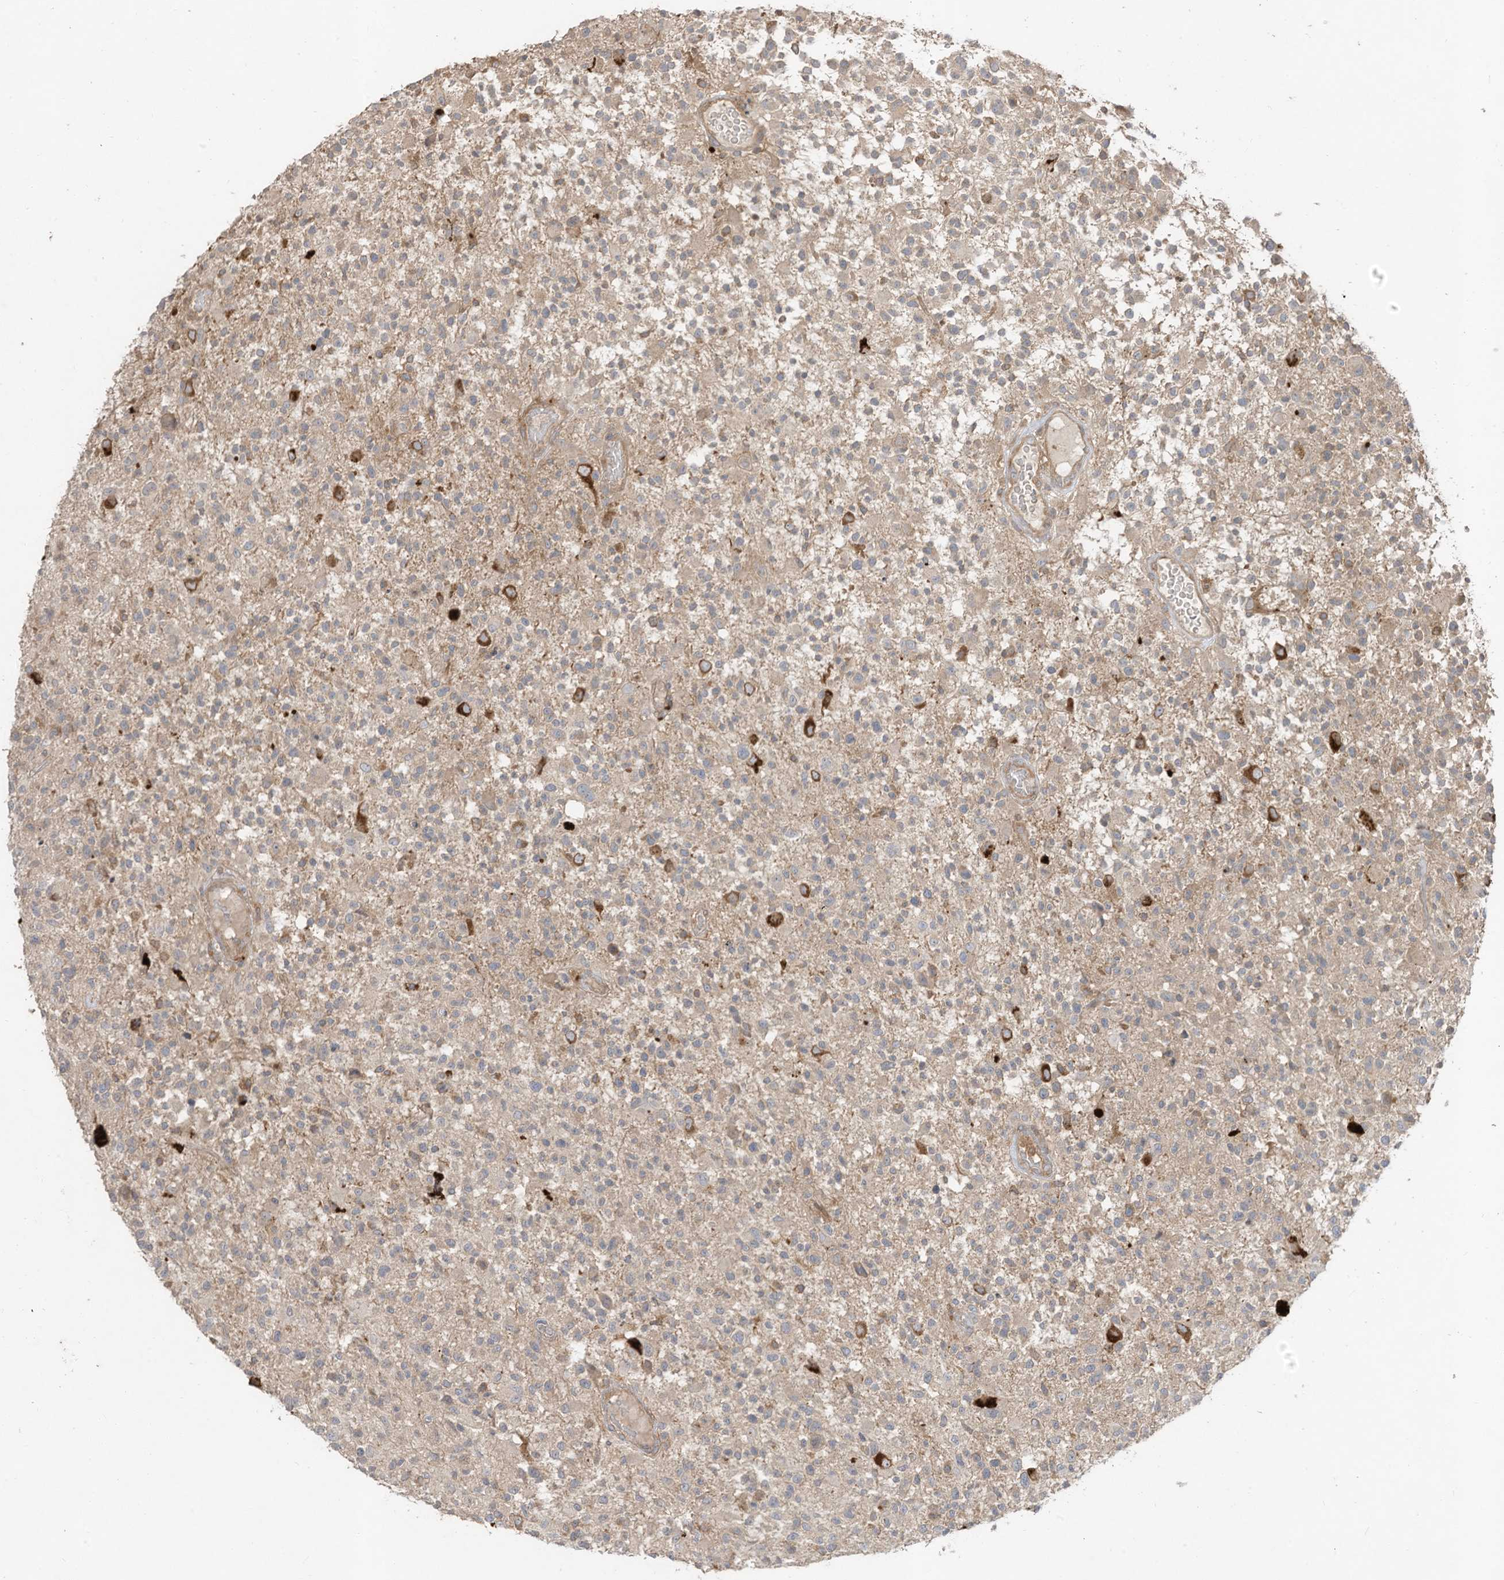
{"staining": {"intensity": "weak", "quantity": "<25%", "location": "cytoplasmic/membranous"}, "tissue": "glioma", "cell_type": "Tumor cells", "image_type": "cancer", "snomed": [{"axis": "morphology", "description": "Glioma, malignant, High grade"}, {"axis": "morphology", "description": "Glioblastoma, NOS"}, {"axis": "topography", "description": "Brain"}], "caption": "IHC histopathology image of human malignant high-grade glioma stained for a protein (brown), which reveals no expression in tumor cells.", "gene": "LDAH", "patient": {"sex": "male", "age": 60}}